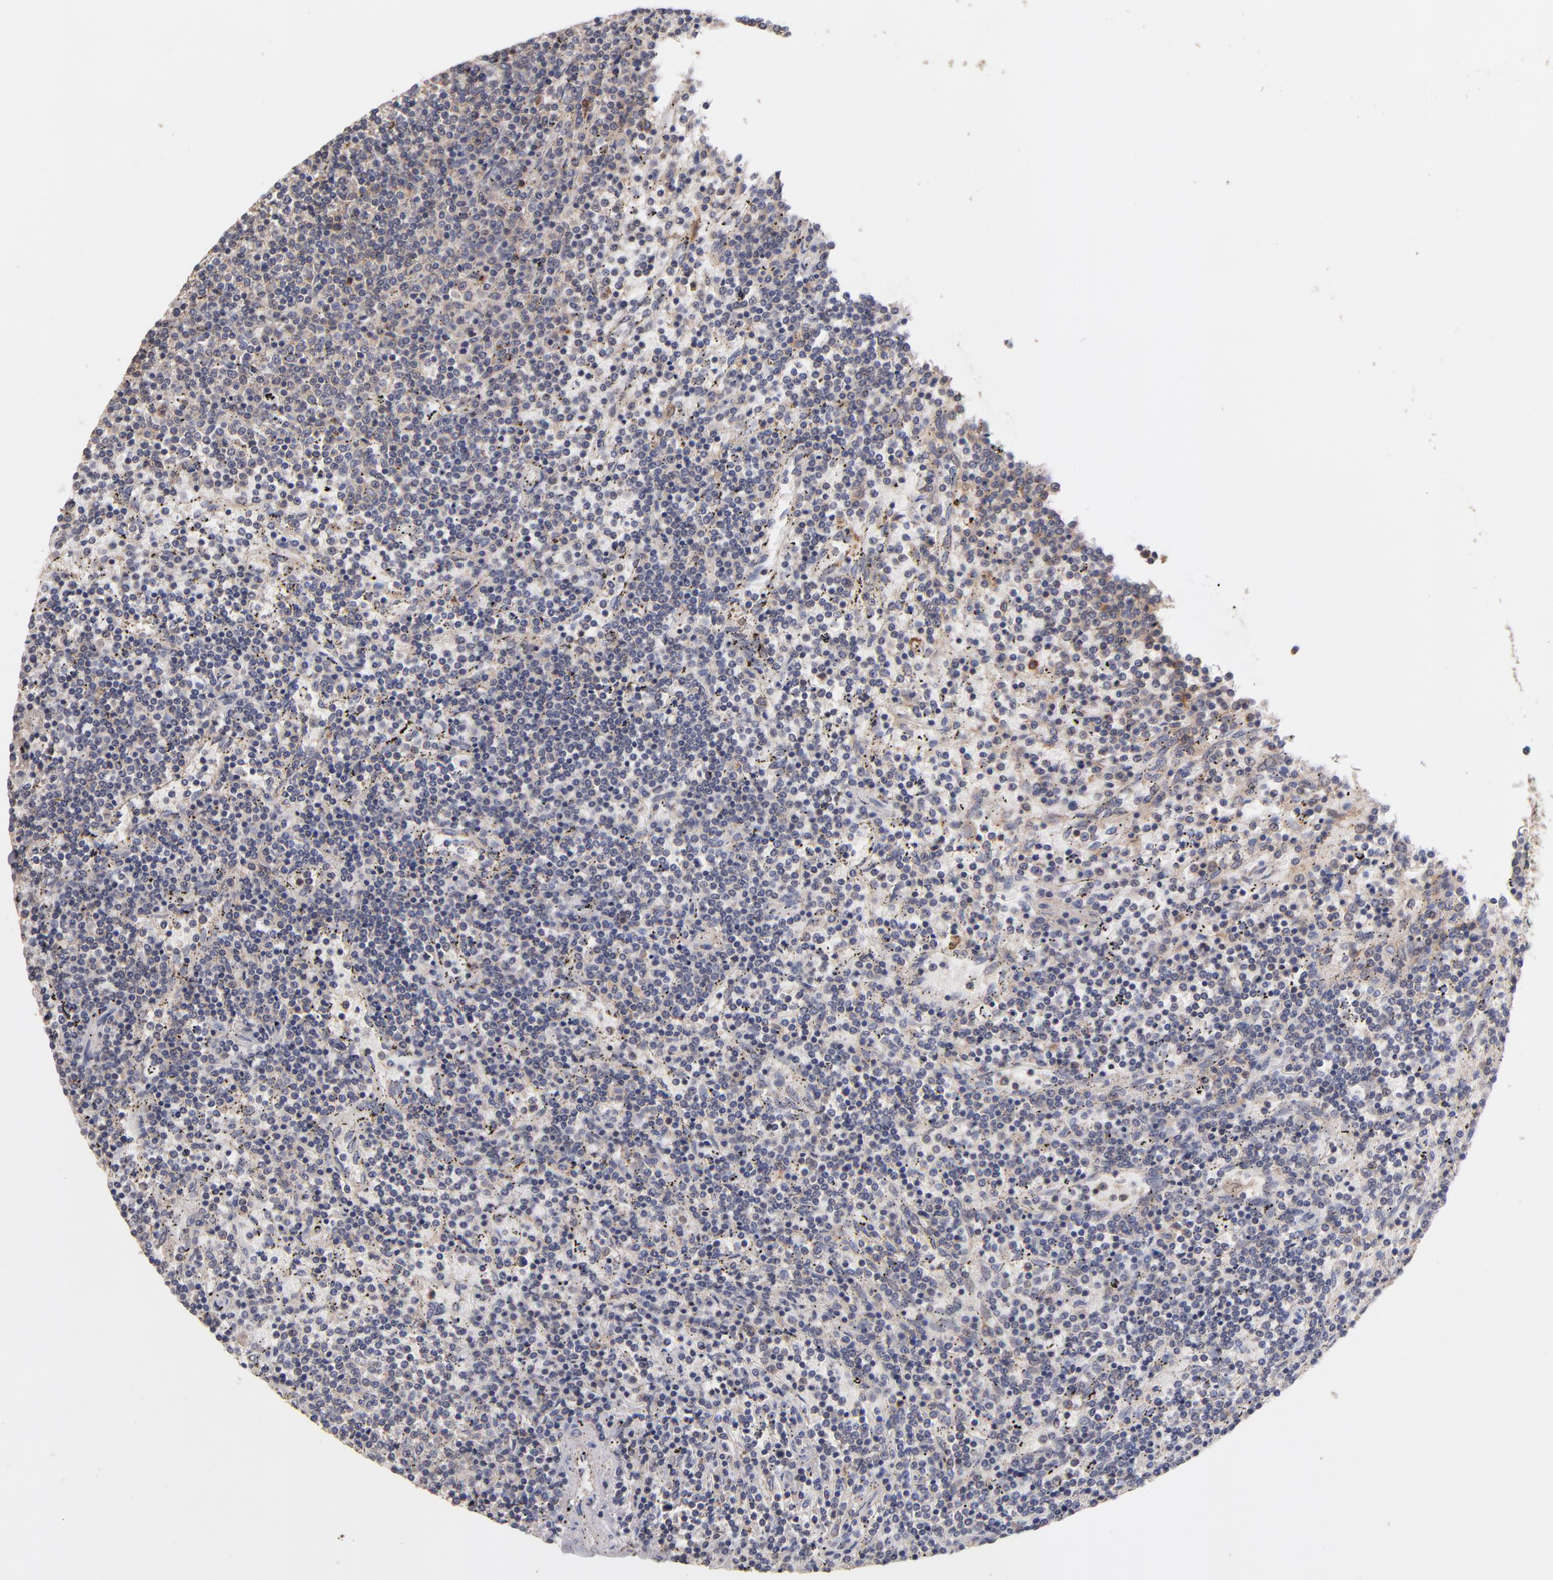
{"staining": {"intensity": "weak", "quantity": ">75%", "location": "cytoplasmic/membranous"}, "tissue": "lymphoma", "cell_type": "Tumor cells", "image_type": "cancer", "snomed": [{"axis": "morphology", "description": "Malignant lymphoma, non-Hodgkin's type, Low grade"}, {"axis": "topography", "description": "Spleen"}], "caption": "Protein staining of malignant lymphoma, non-Hodgkin's type (low-grade) tissue shows weak cytoplasmic/membranous staining in approximately >75% of tumor cells.", "gene": "DACT1", "patient": {"sex": "female", "age": 50}}